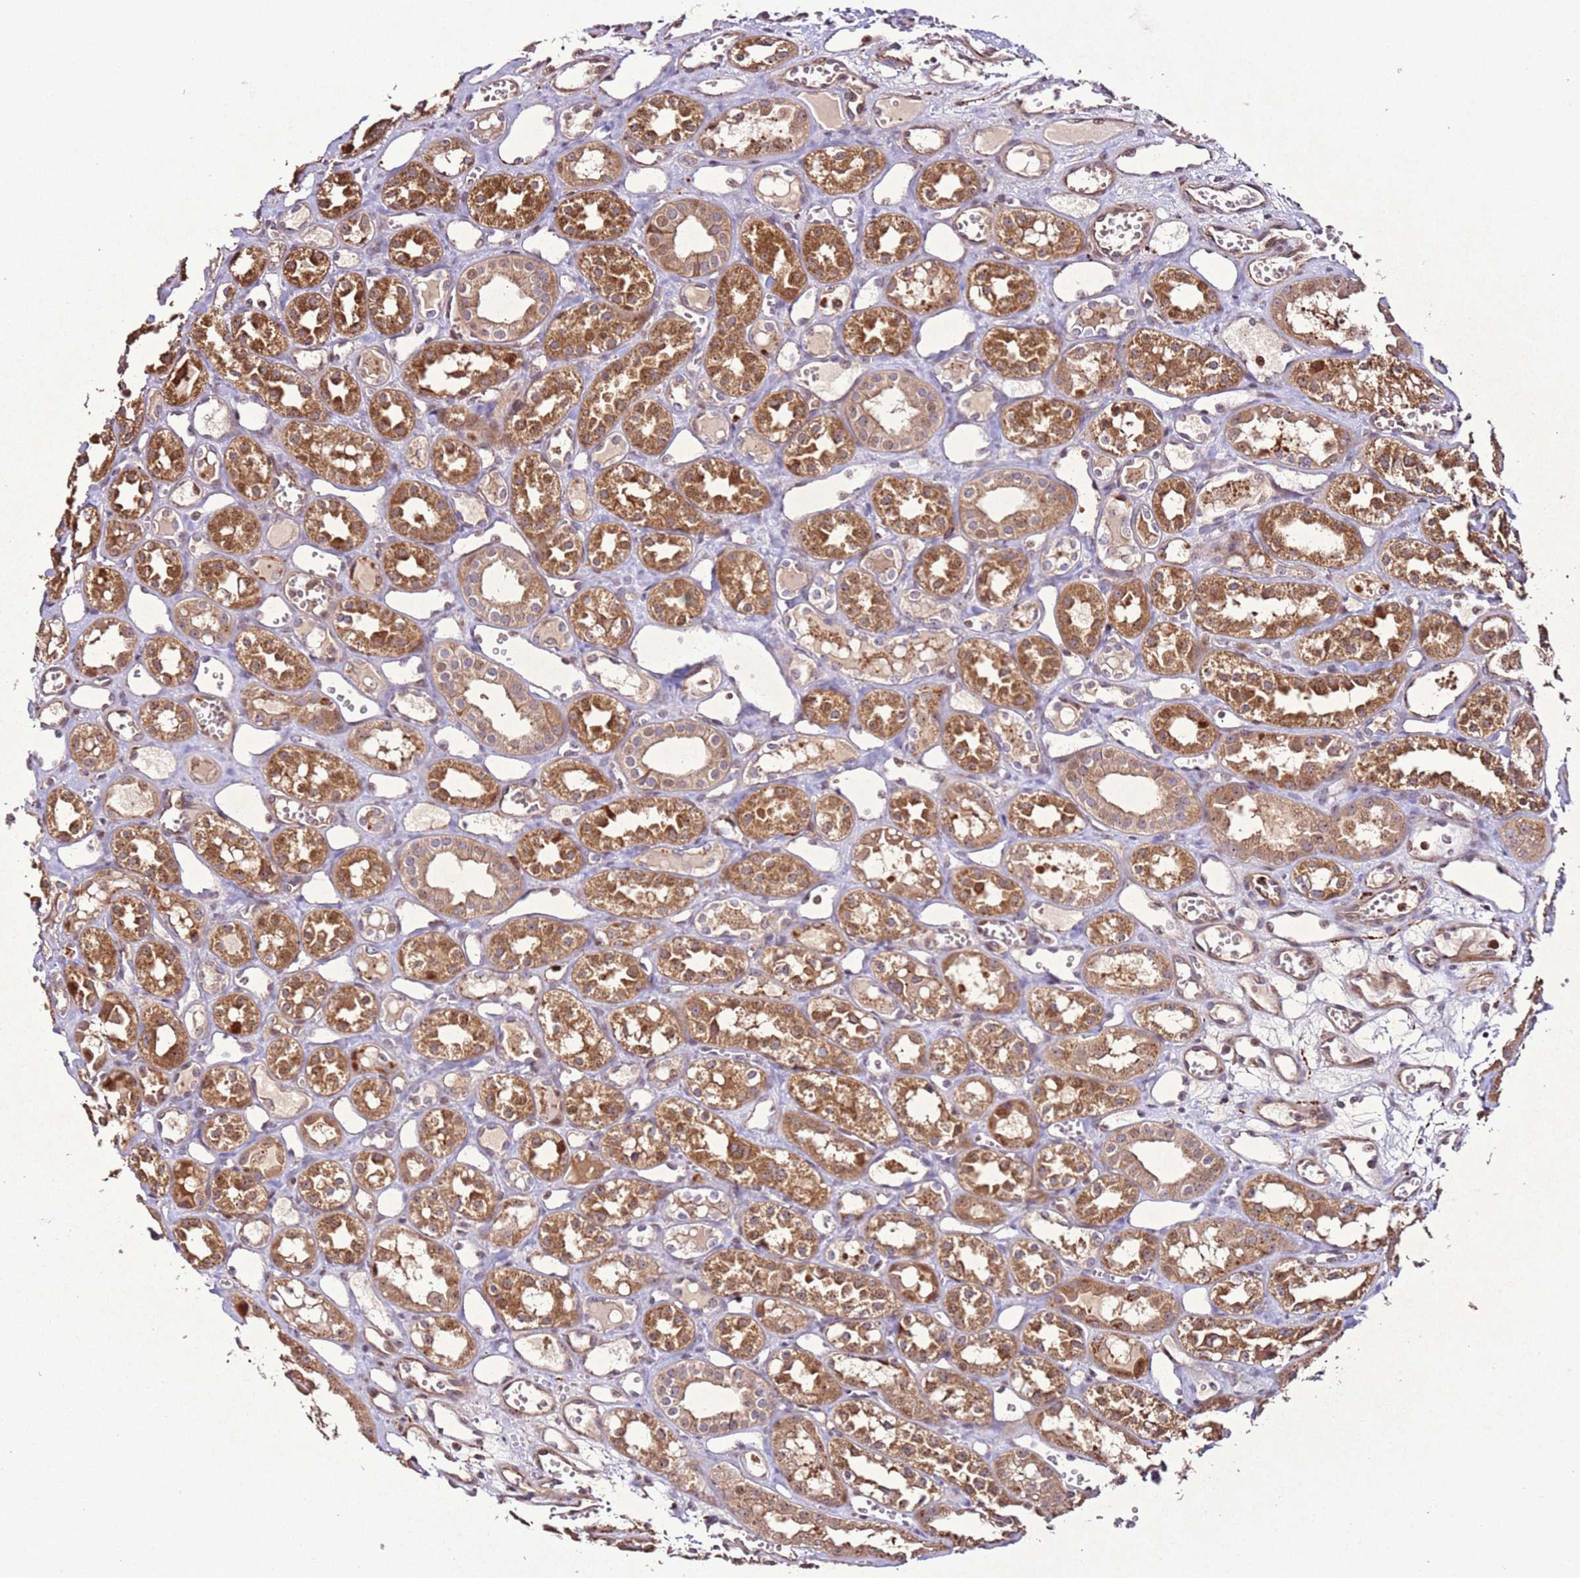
{"staining": {"intensity": "weak", "quantity": "<25%", "location": "cytoplasmic/membranous"}, "tissue": "kidney", "cell_type": "Cells in glomeruli", "image_type": "normal", "snomed": [{"axis": "morphology", "description": "Normal tissue, NOS"}, {"axis": "topography", "description": "Kidney"}], "caption": "Unremarkable kidney was stained to show a protein in brown. There is no significant expression in cells in glomeruli.", "gene": "PTMA", "patient": {"sex": "male", "age": 16}}